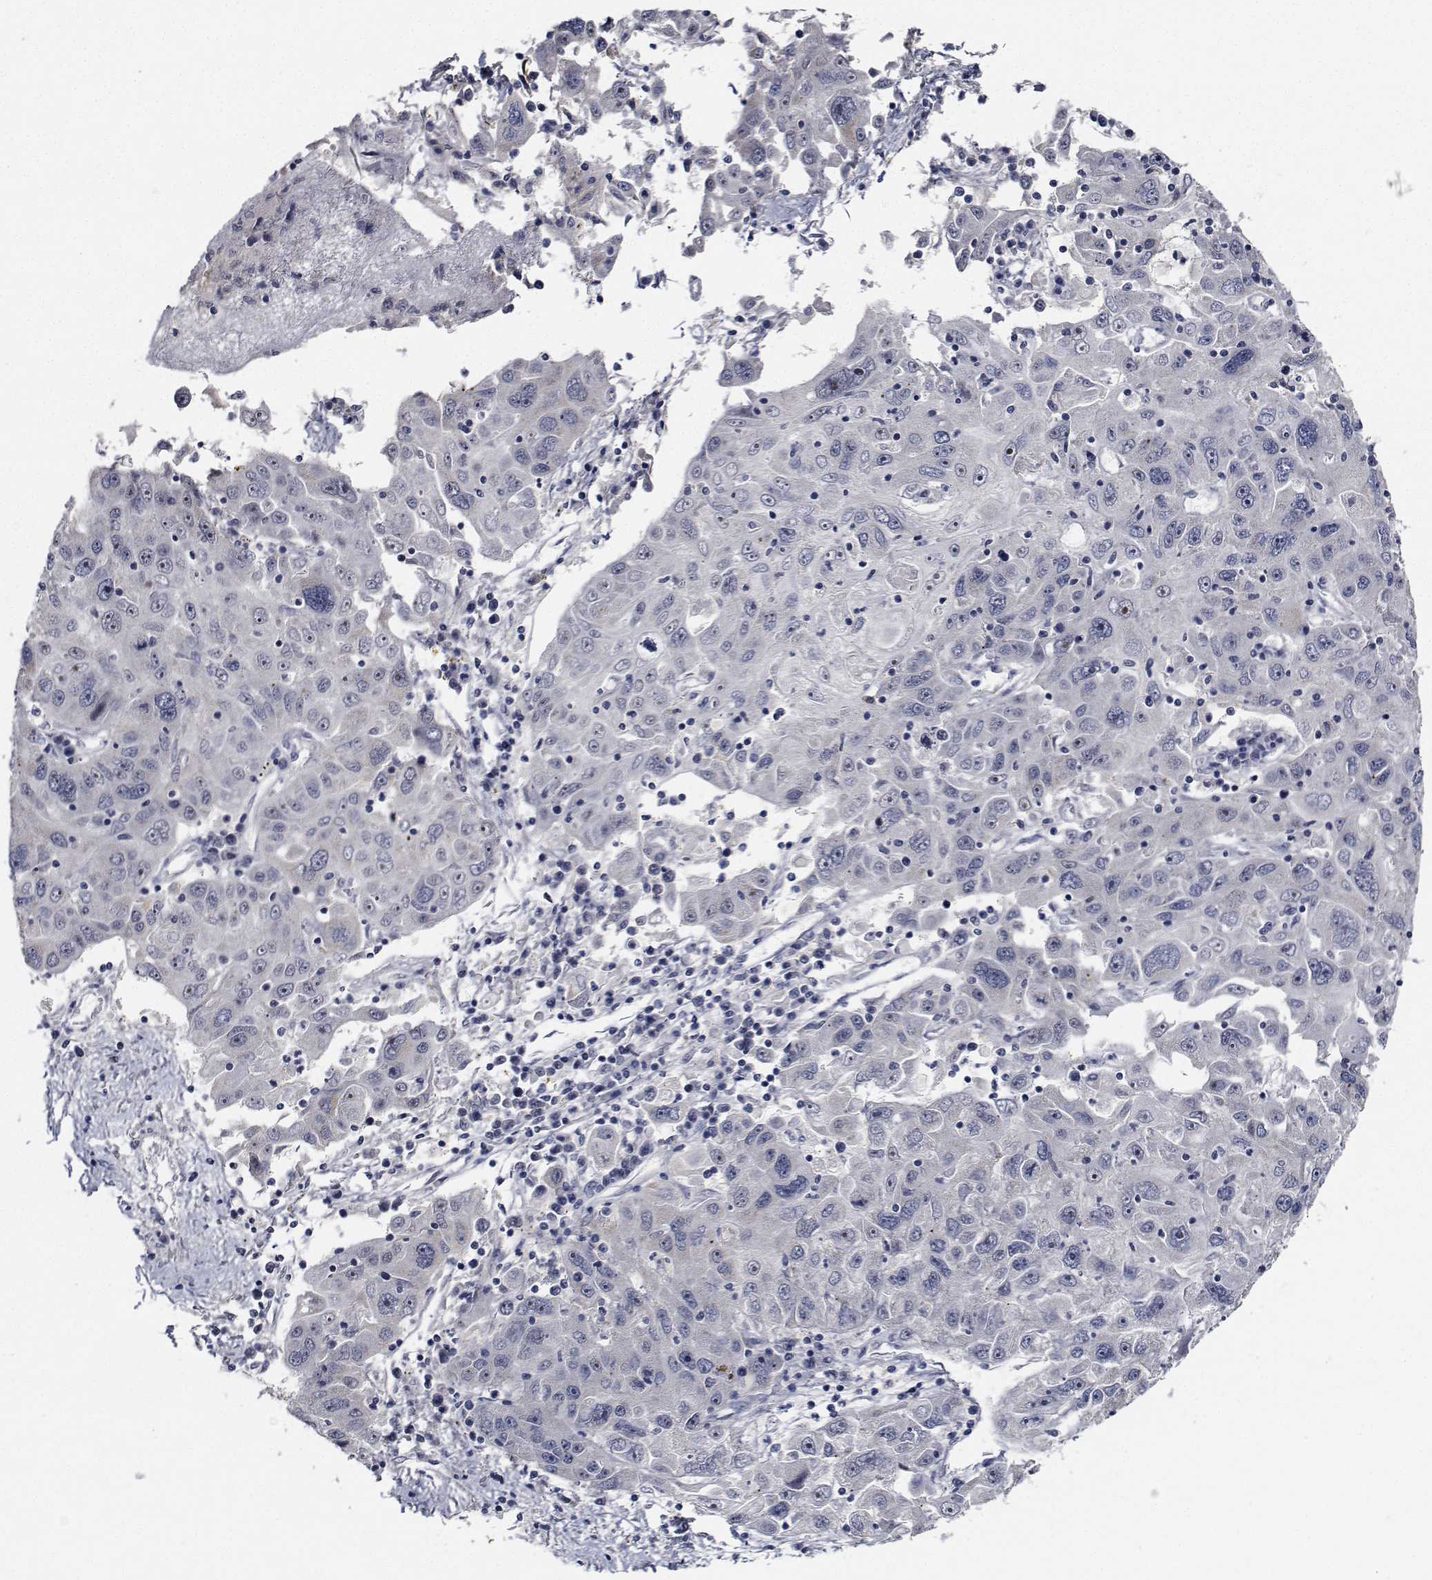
{"staining": {"intensity": "negative", "quantity": "none", "location": "none"}, "tissue": "stomach cancer", "cell_type": "Tumor cells", "image_type": "cancer", "snomed": [{"axis": "morphology", "description": "Adenocarcinoma, NOS"}, {"axis": "topography", "description": "Stomach"}], "caption": "Immunohistochemical staining of human adenocarcinoma (stomach) reveals no significant expression in tumor cells.", "gene": "NVL", "patient": {"sex": "male", "age": 56}}